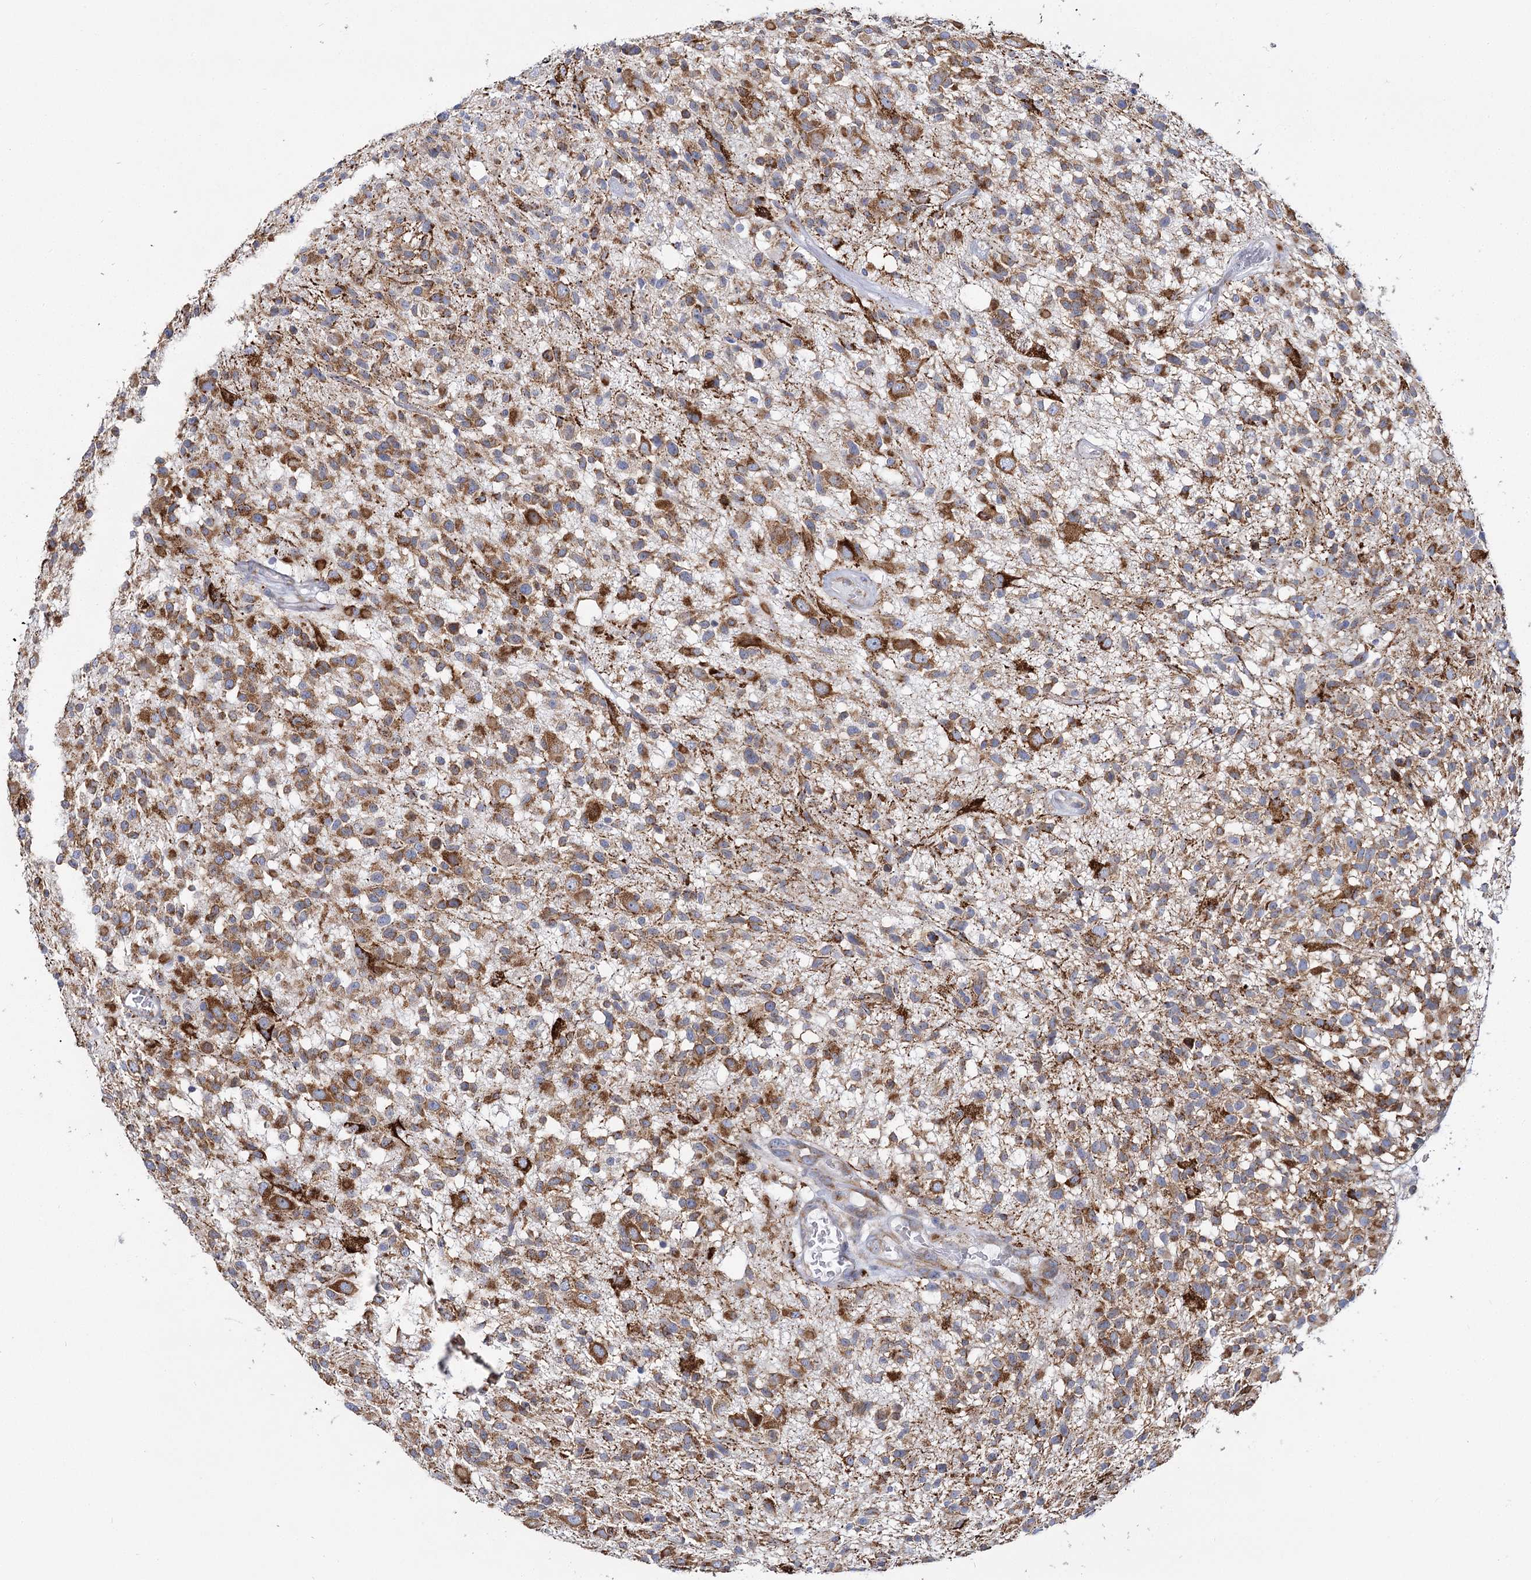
{"staining": {"intensity": "moderate", "quantity": ">75%", "location": "cytoplasmic/membranous"}, "tissue": "glioma", "cell_type": "Tumor cells", "image_type": "cancer", "snomed": [{"axis": "morphology", "description": "Glioma, malignant, High grade"}, {"axis": "morphology", "description": "Glioblastoma, NOS"}, {"axis": "topography", "description": "Brain"}], "caption": "IHC (DAB (3,3'-diaminobenzidine)) staining of glioma shows moderate cytoplasmic/membranous protein expression in approximately >75% of tumor cells.", "gene": "THUMPD3", "patient": {"sex": "male", "age": 60}}